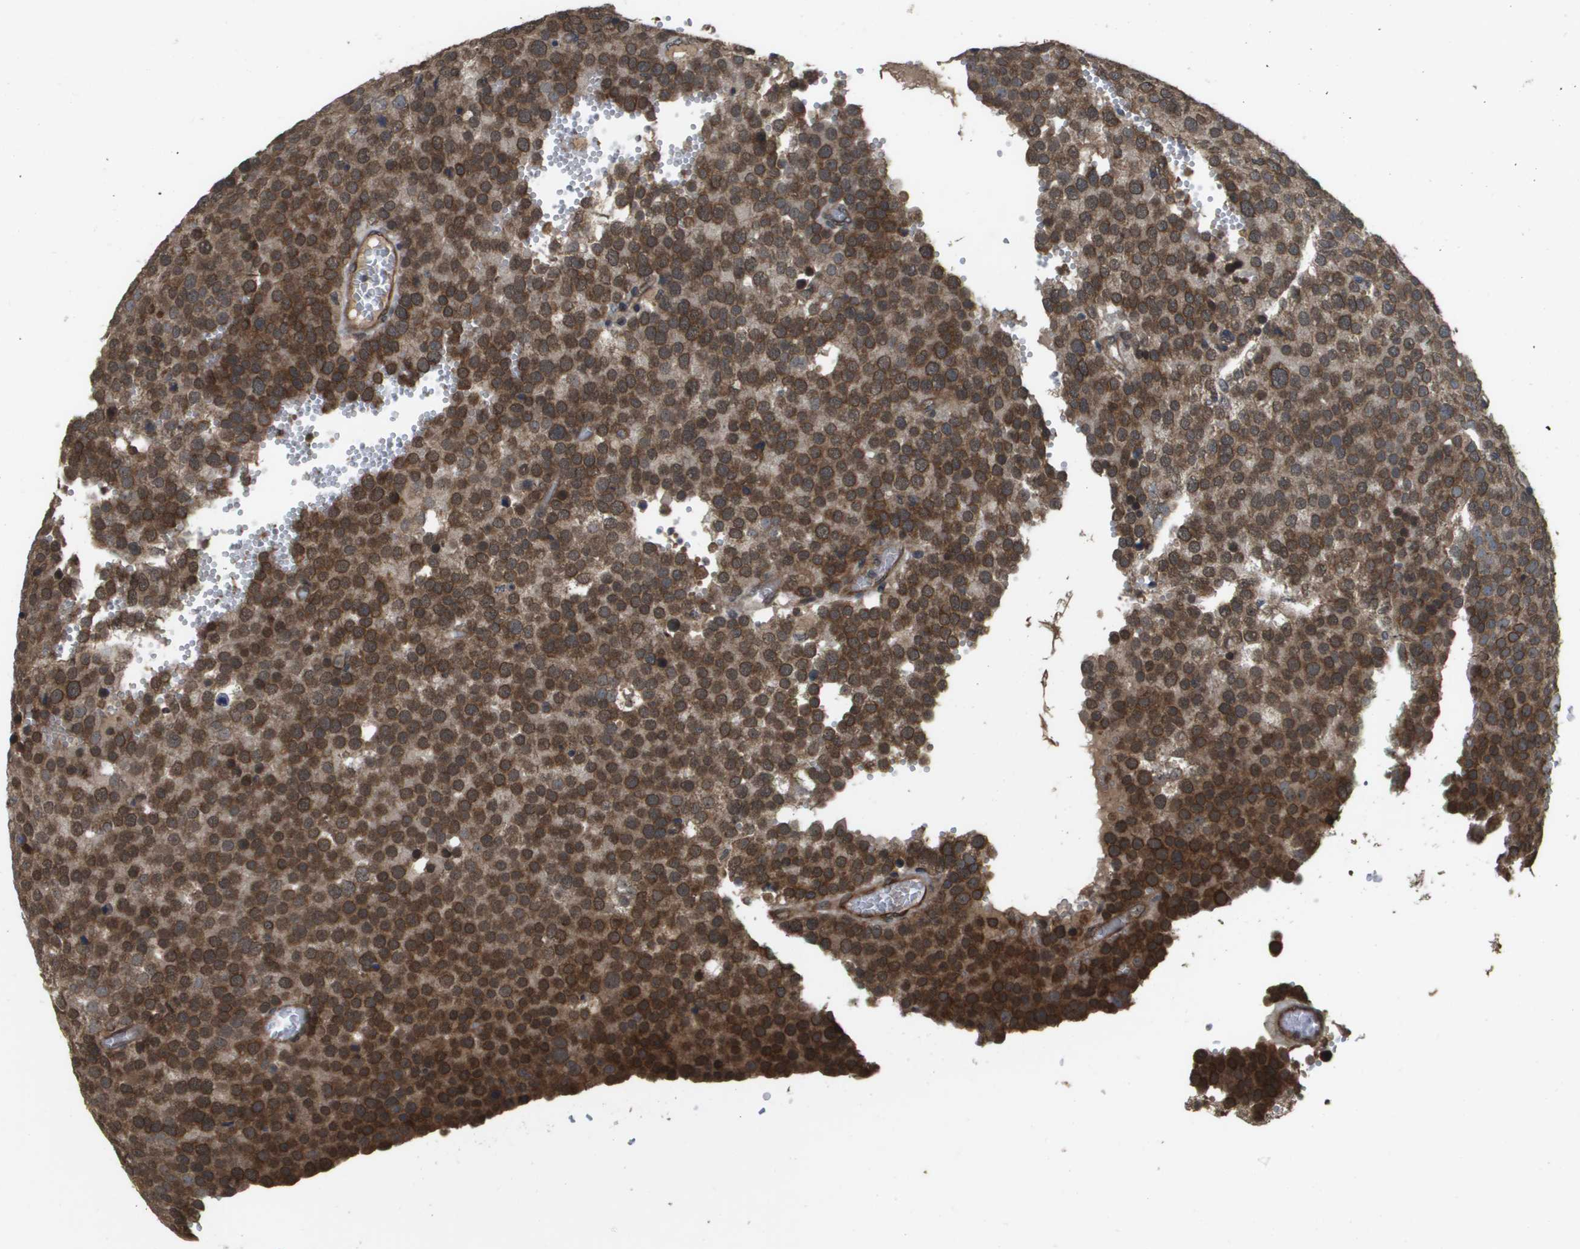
{"staining": {"intensity": "moderate", "quantity": ">75%", "location": "cytoplasmic/membranous,nuclear"}, "tissue": "testis cancer", "cell_type": "Tumor cells", "image_type": "cancer", "snomed": [{"axis": "morphology", "description": "Normal tissue, NOS"}, {"axis": "morphology", "description": "Seminoma, NOS"}, {"axis": "topography", "description": "Testis"}], "caption": "Immunohistochemical staining of human testis cancer (seminoma) reveals medium levels of moderate cytoplasmic/membranous and nuclear staining in approximately >75% of tumor cells.", "gene": "SPTLC1", "patient": {"sex": "male", "age": 71}}